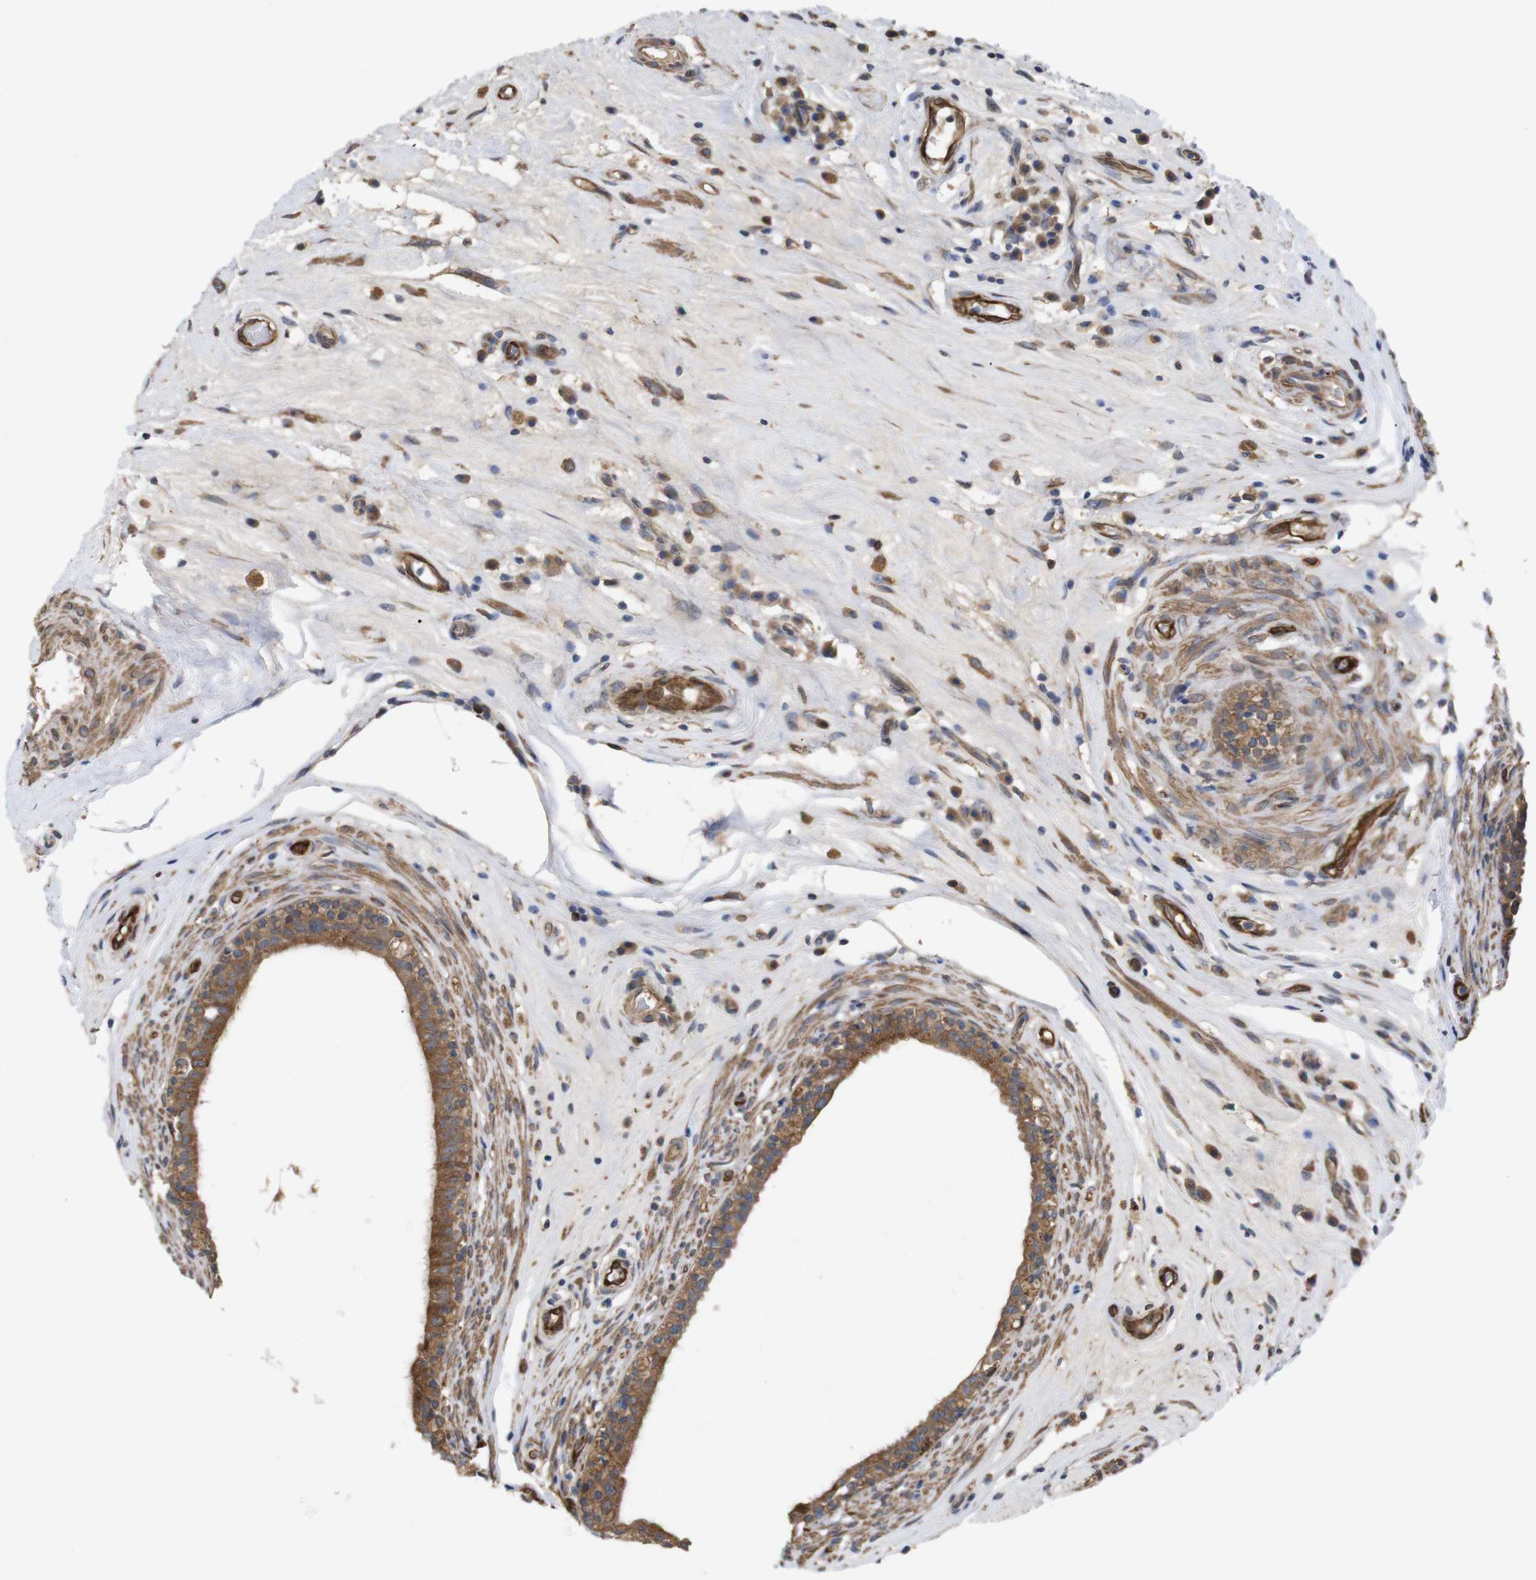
{"staining": {"intensity": "moderate", "quantity": ">75%", "location": "cytoplasmic/membranous"}, "tissue": "epididymis", "cell_type": "Glandular cells", "image_type": "normal", "snomed": [{"axis": "morphology", "description": "Normal tissue, NOS"}, {"axis": "morphology", "description": "Inflammation, NOS"}, {"axis": "topography", "description": "Epididymis"}], "caption": "DAB immunohistochemical staining of benign epididymis demonstrates moderate cytoplasmic/membranous protein staining in about >75% of glandular cells.", "gene": "TIAM1", "patient": {"sex": "male", "age": 84}}